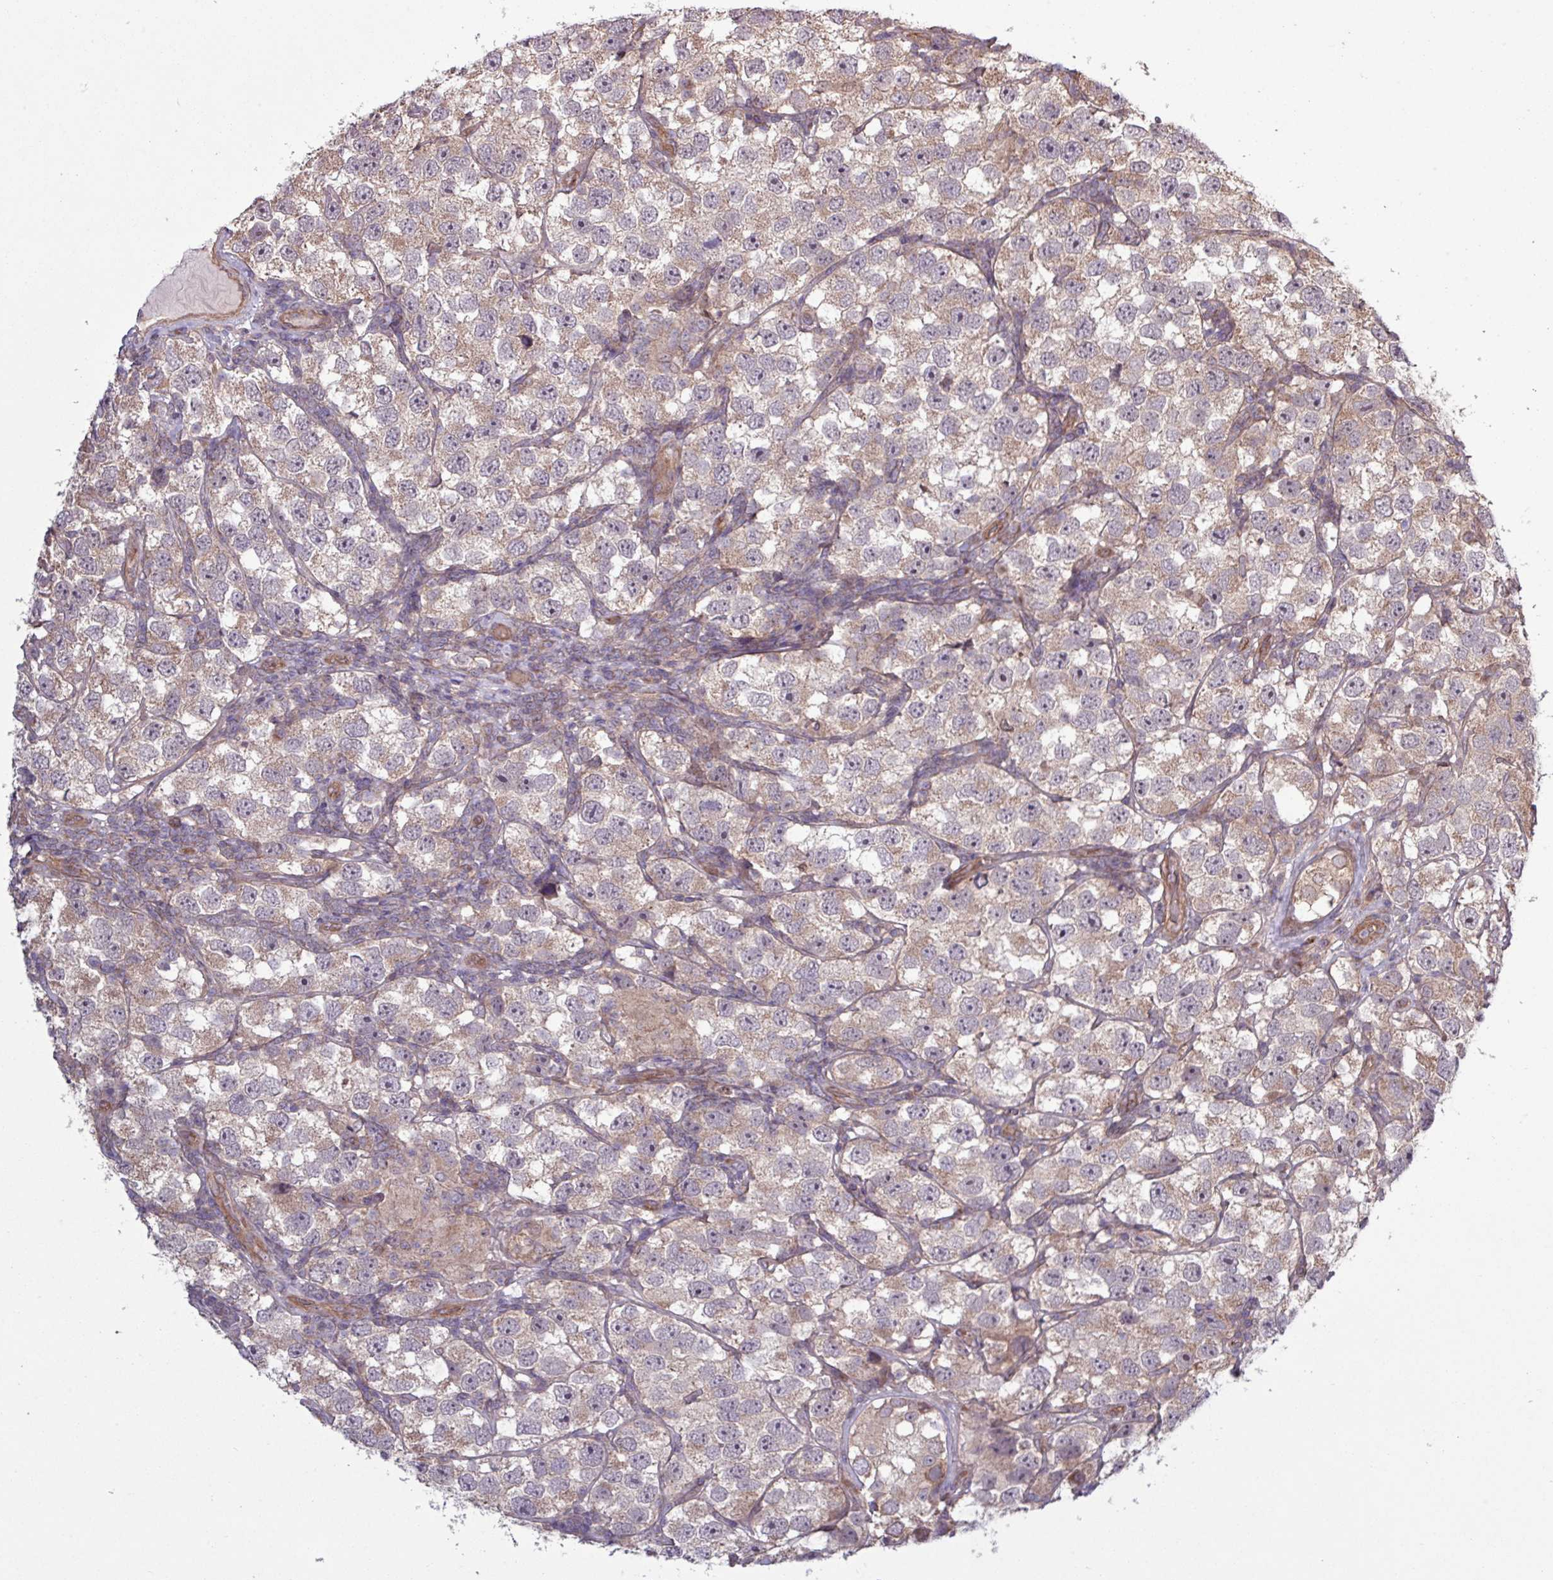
{"staining": {"intensity": "weak", "quantity": "25%-75%", "location": "cytoplasmic/membranous"}, "tissue": "testis cancer", "cell_type": "Tumor cells", "image_type": "cancer", "snomed": [{"axis": "morphology", "description": "Seminoma, NOS"}, {"axis": "topography", "description": "Testis"}], "caption": "IHC staining of testis cancer (seminoma), which displays low levels of weak cytoplasmic/membranous expression in approximately 25%-75% of tumor cells indicating weak cytoplasmic/membranous protein staining. The staining was performed using DAB (3,3'-diaminobenzidine) (brown) for protein detection and nuclei were counterstained in hematoxylin (blue).", "gene": "TRABD2A", "patient": {"sex": "male", "age": 26}}